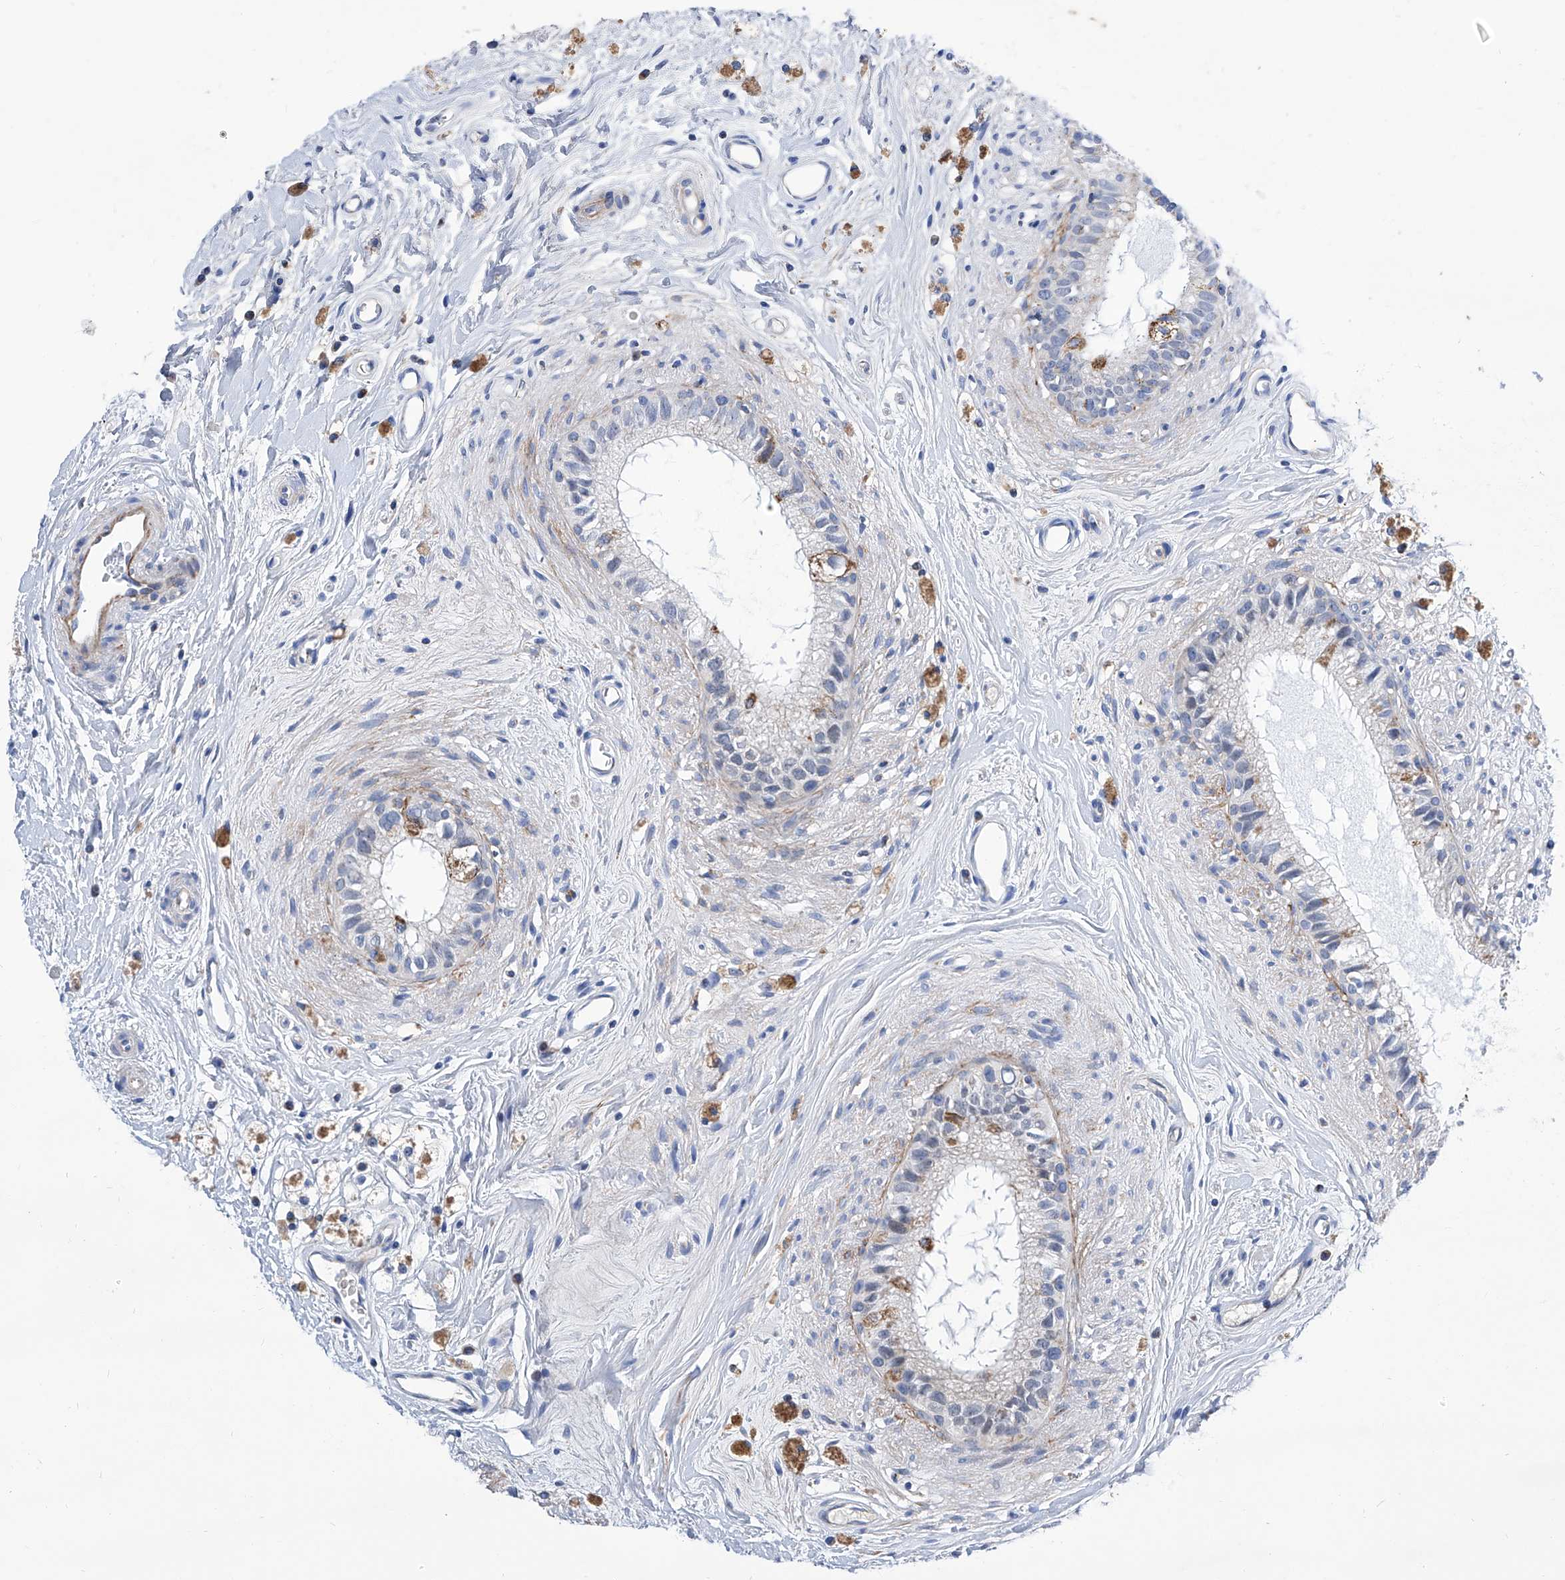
{"staining": {"intensity": "moderate", "quantity": "25%-75%", "location": "cytoplasmic/membranous"}, "tissue": "epididymis", "cell_type": "Glandular cells", "image_type": "normal", "snomed": [{"axis": "morphology", "description": "Normal tissue, NOS"}, {"axis": "topography", "description": "Epididymis"}], "caption": "Glandular cells demonstrate medium levels of moderate cytoplasmic/membranous staining in about 25%-75% of cells in benign human epididymis. Ihc stains the protein in brown and the nuclei are stained blue.", "gene": "SRBD1", "patient": {"sex": "male", "age": 80}}